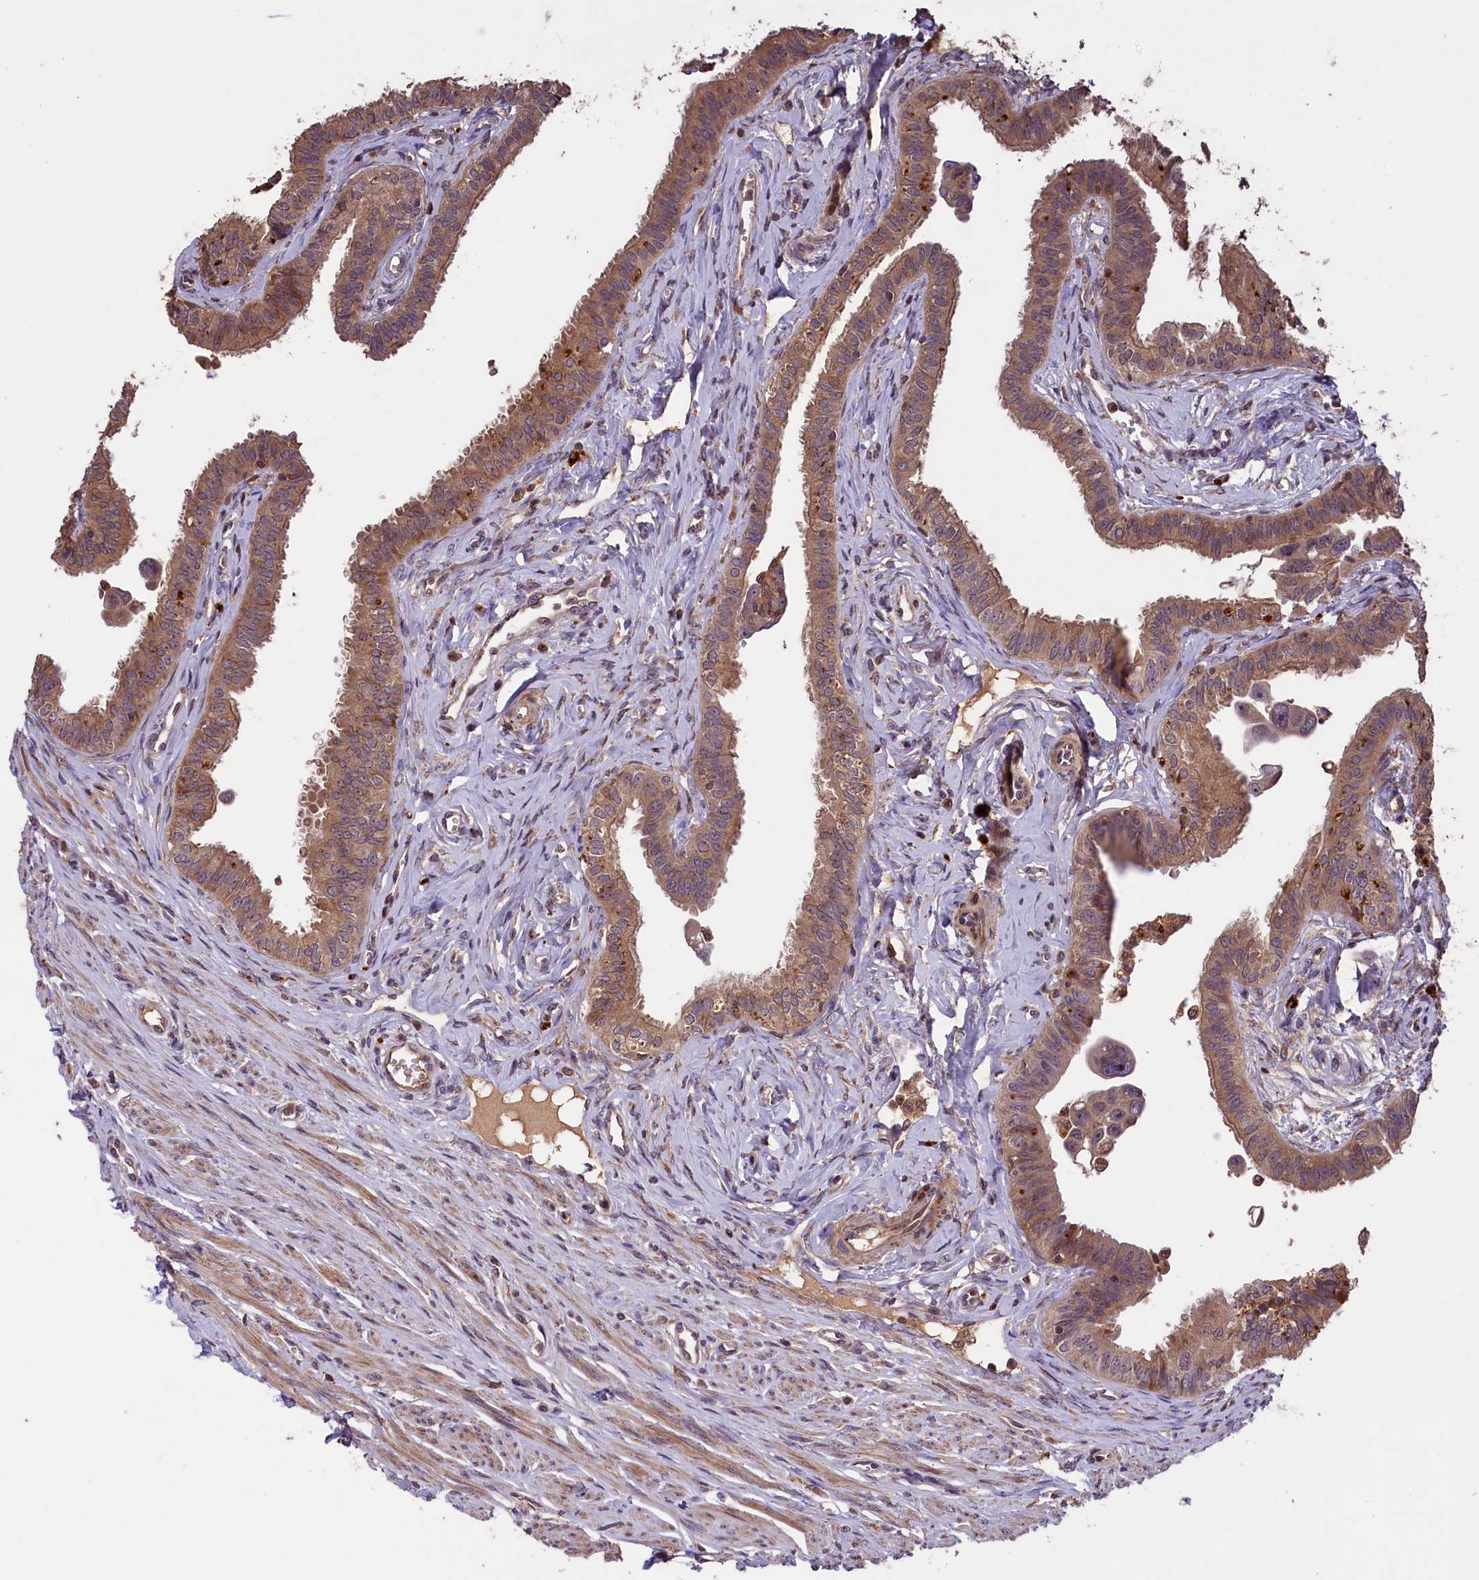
{"staining": {"intensity": "moderate", "quantity": ">75%", "location": "cytoplasmic/membranous"}, "tissue": "fallopian tube", "cell_type": "Glandular cells", "image_type": "normal", "snomed": [{"axis": "morphology", "description": "Normal tissue, NOS"}, {"axis": "morphology", "description": "Carcinoma, NOS"}, {"axis": "topography", "description": "Fallopian tube"}, {"axis": "topography", "description": "Ovary"}], "caption": "High-power microscopy captured an immunohistochemistry (IHC) image of normal fallopian tube, revealing moderate cytoplasmic/membranous staining in about >75% of glandular cells. (IHC, brightfield microscopy, high magnification).", "gene": "DNAJB9", "patient": {"sex": "female", "age": 59}}